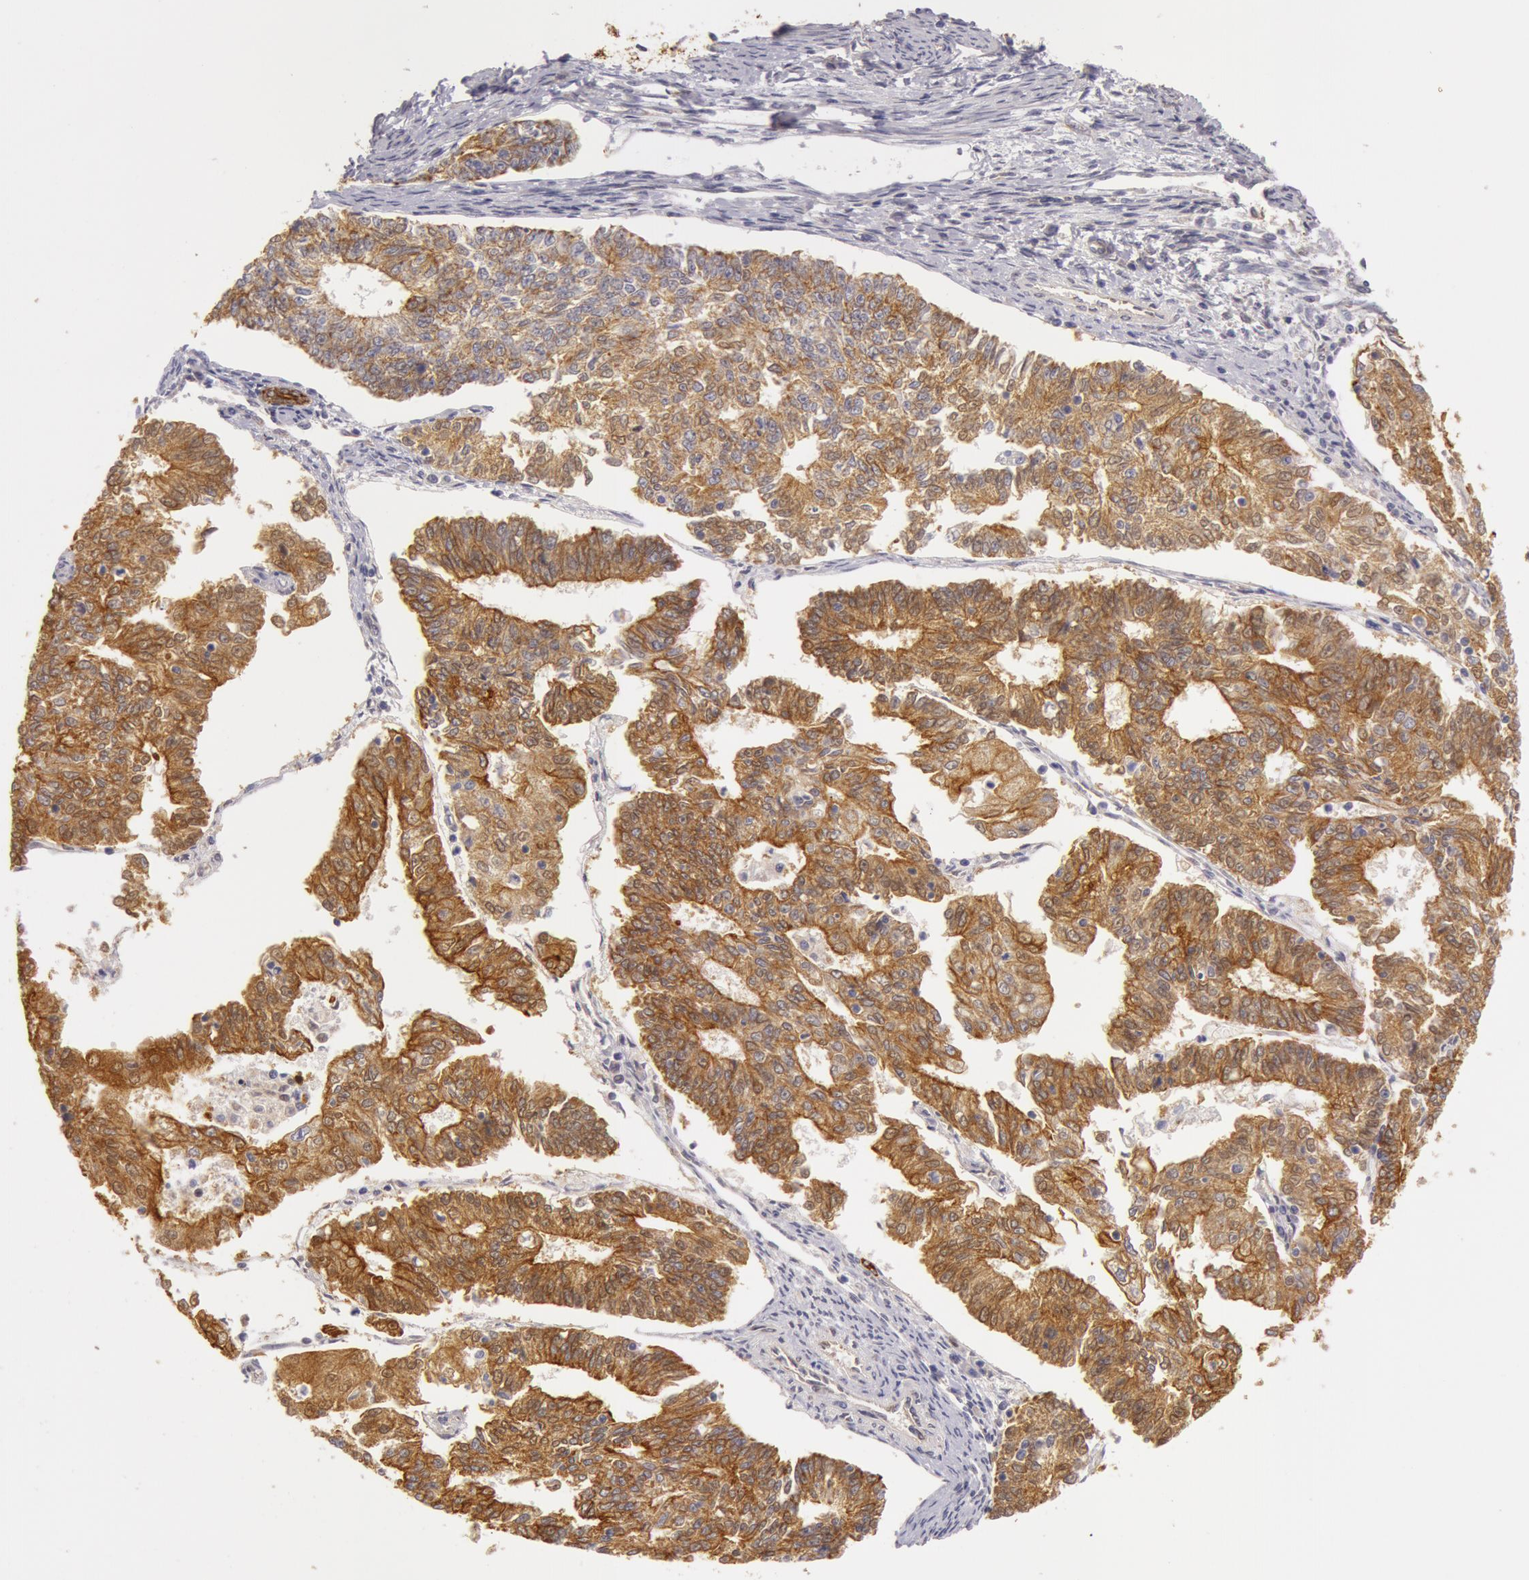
{"staining": {"intensity": "moderate", "quantity": ">75%", "location": "cytoplasmic/membranous"}, "tissue": "endometrial cancer", "cell_type": "Tumor cells", "image_type": "cancer", "snomed": [{"axis": "morphology", "description": "Adenocarcinoma, NOS"}, {"axis": "topography", "description": "Endometrium"}], "caption": "Moderate cytoplasmic/membranous protein positivity is present in about >75% of tumor cells in endometrial cancer (adenocarcinoma). The staining was performed using DAB (3,3'-diaminobenzidine) to visualize the protein expression in brown, while the nuclei were stained in blue with hematoxylin (Magnification: 20x).", "gene": "KRT18", "patient": {"sex": "female", "age": 56}}